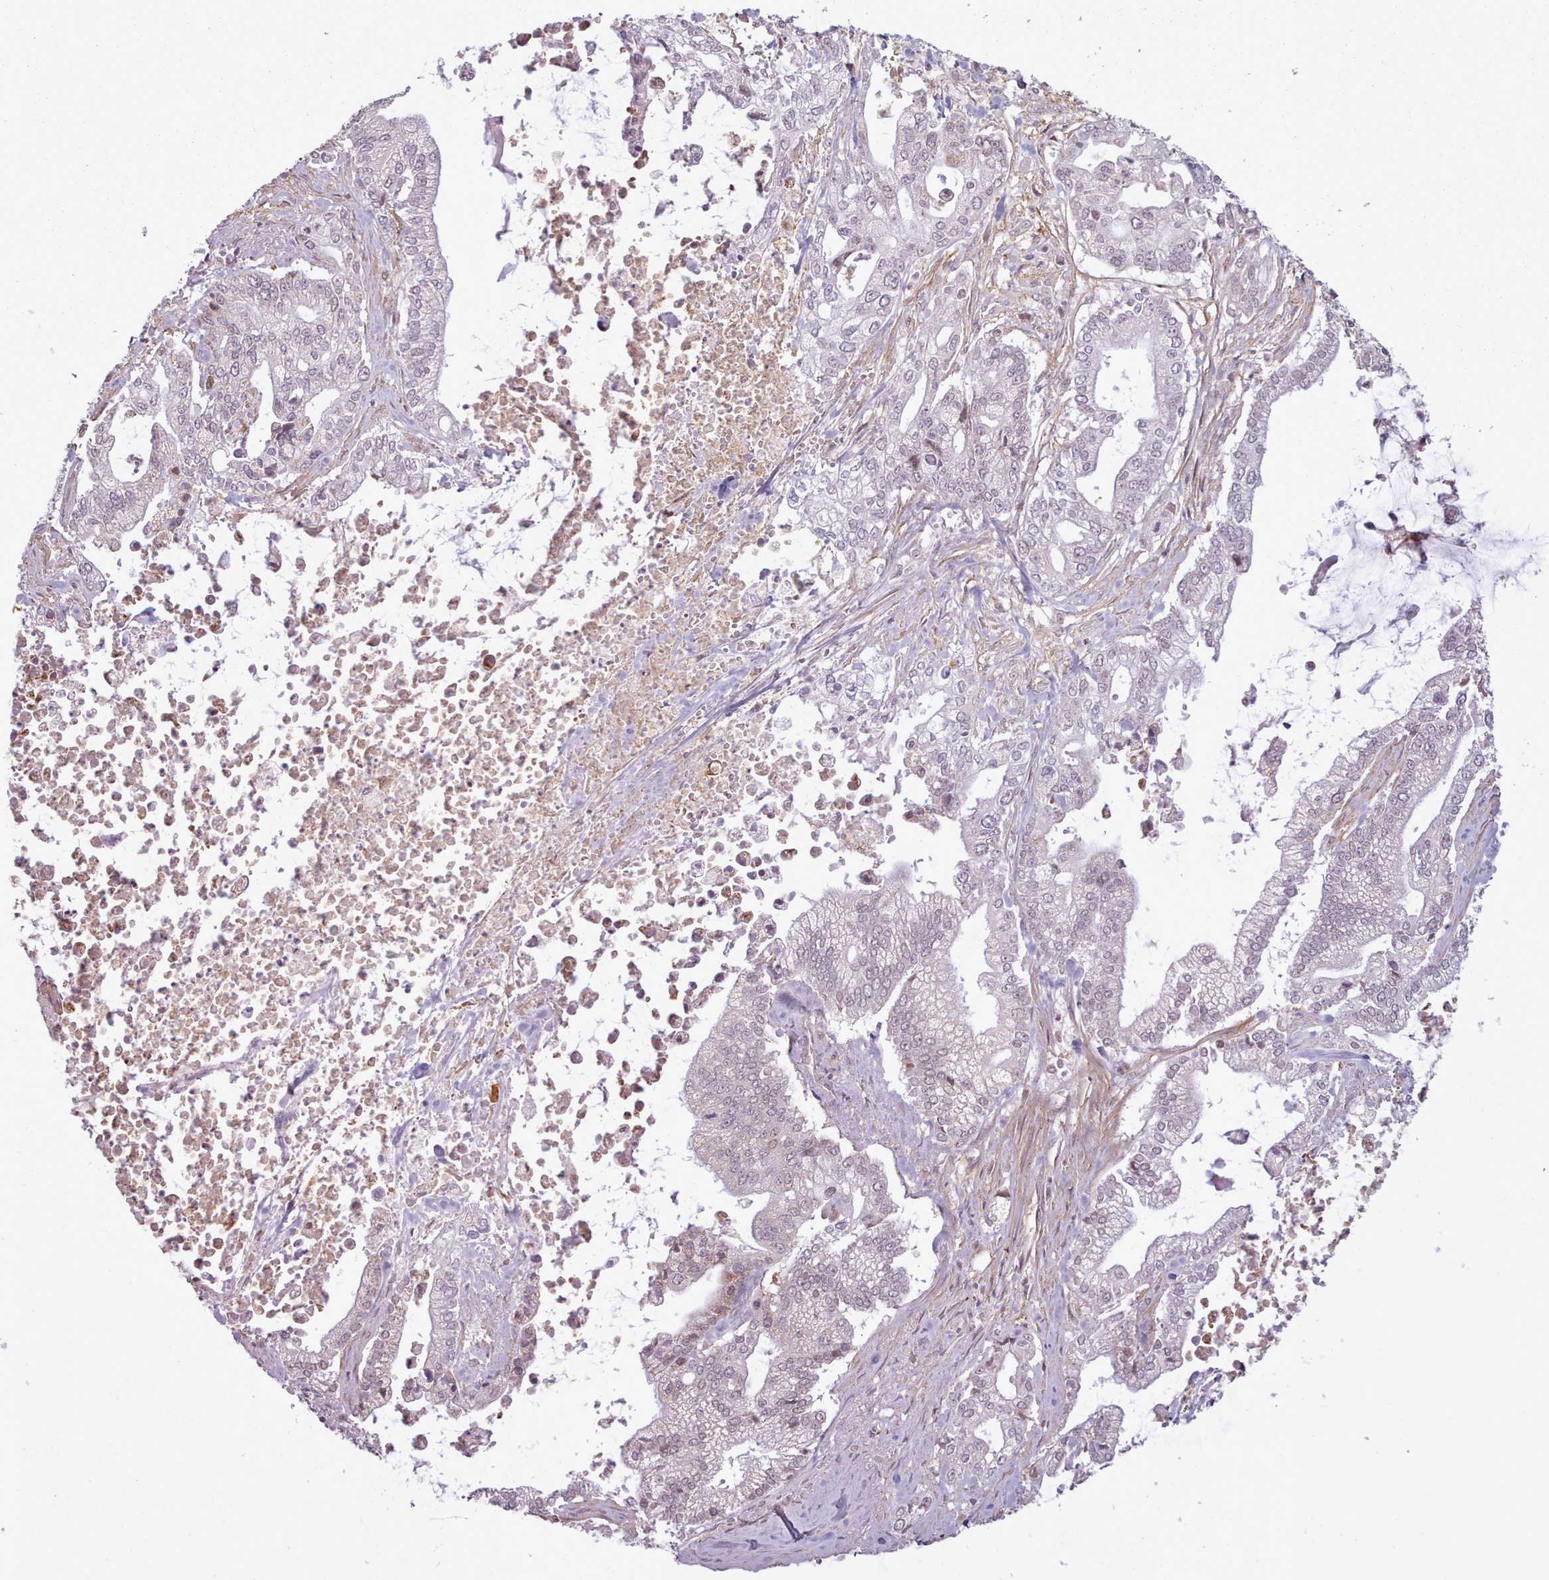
{"staining": {"intensity": "negative", "quantity": "none", "location": "none"}, "tissue": "pancreatic cancer", "cell_type": "Tumor cells", "image_type": "cancer", "snomed": [{"axis": "morphology", "description": "Adenocarcinoma, NOS"}, {"axis": "topography", "description": "Pancreas"}], "caption": "Pancreatic cancer was stained to show a protein in brown. There is no significant expression in tumor cells.", "gene": "ZMYM4", "patient": {"sex": "male", "age": 69}}